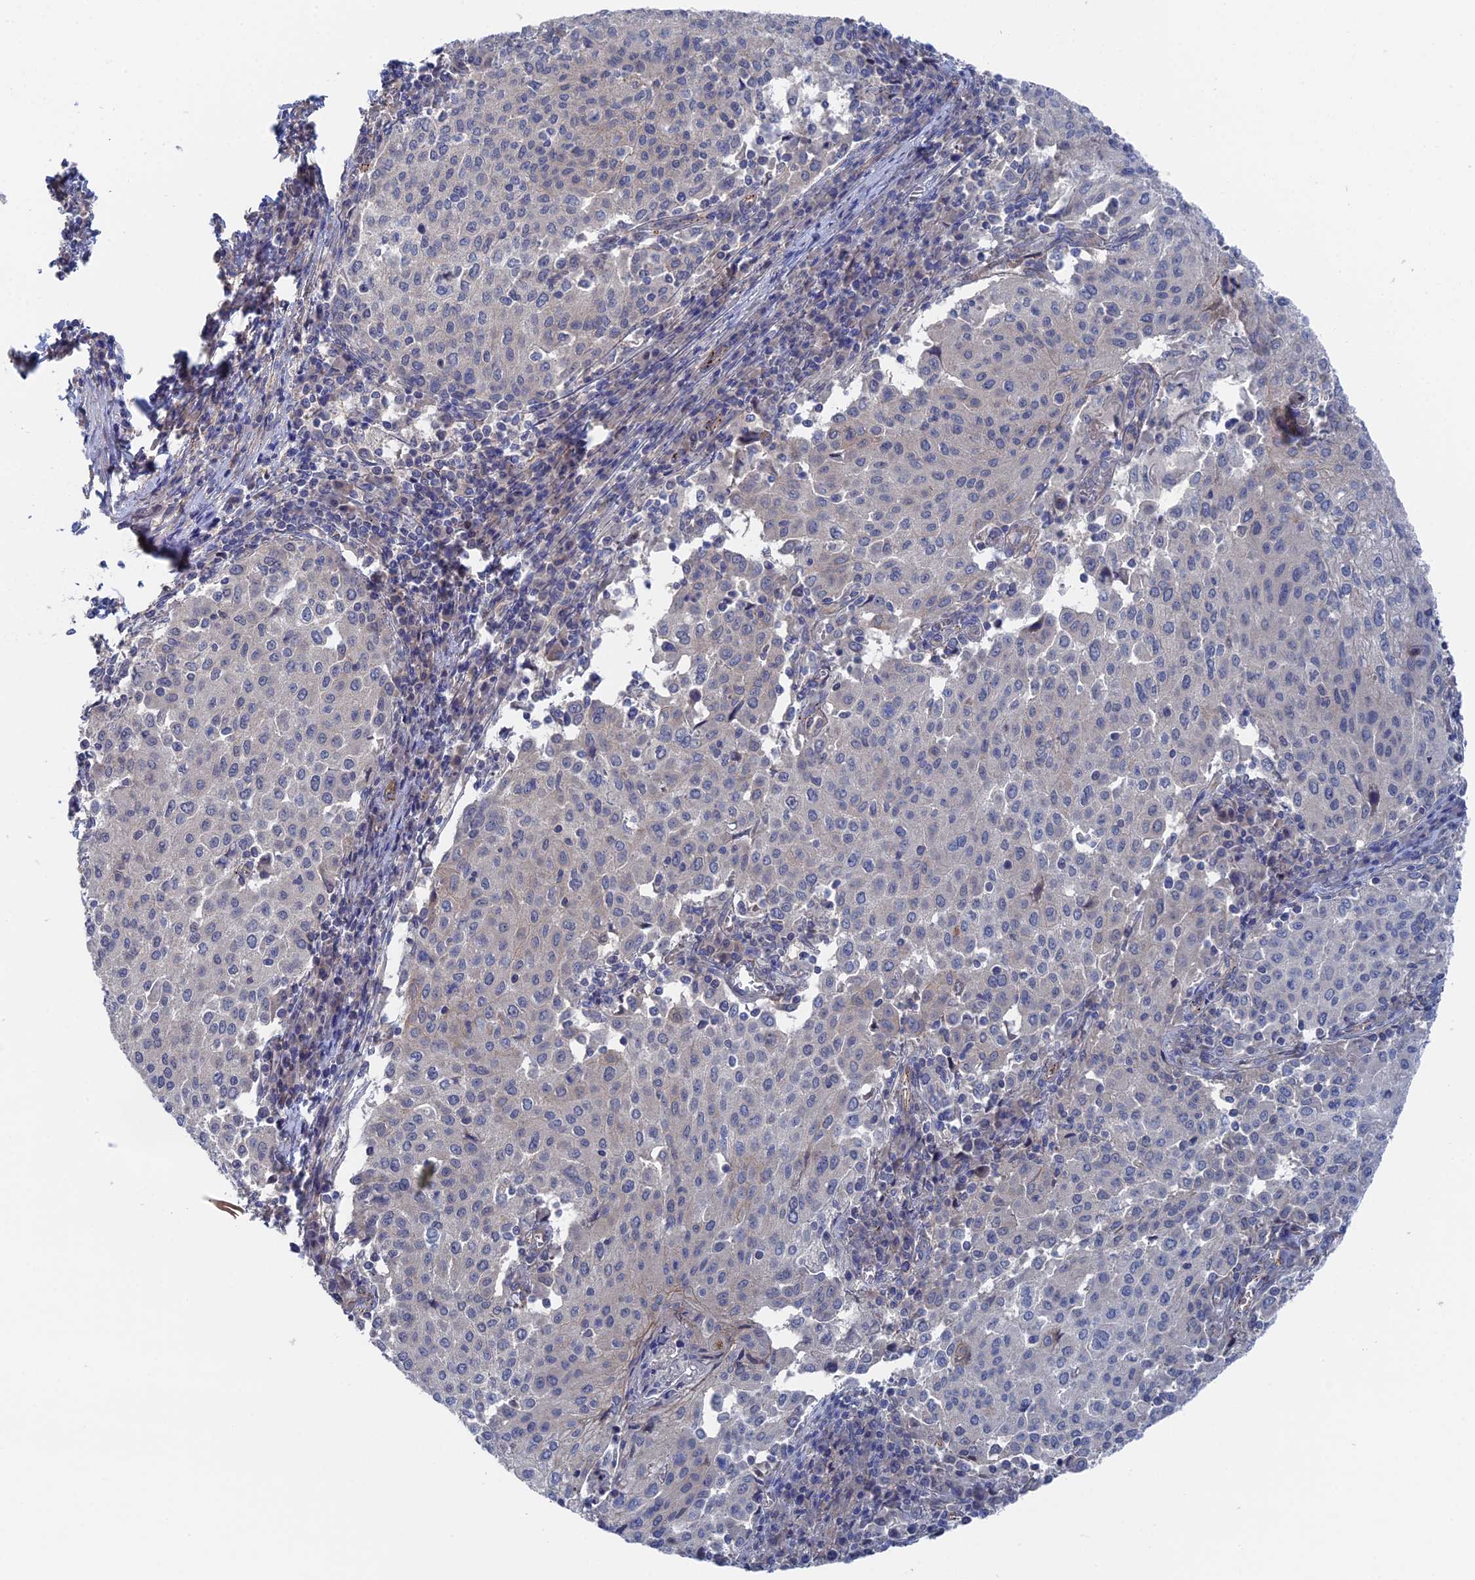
{"staining": {"intensity": "negative", "quantity": "none", "location": "none"}, "tissue": "cervical cancer", "cell_type": "Tumor cells", "image_type": "cancer", "snomed": [{"axis": "morphology", "description": "Squamous cell carcinoma, NOS"}, {"axis": "topography", "description": "Cervix"}], "caption": "Immunohistochemistry (IHC) photomicrograph of neoplastic tissue: human cervical cancer (squamous cell carcinoma) stained with DAB demonstrates no significant protein positivity in tumor cells. Nuclei are stained in blue.", "gene": "MTHFSD", "patient": {"sex": "female", "age": 46}}